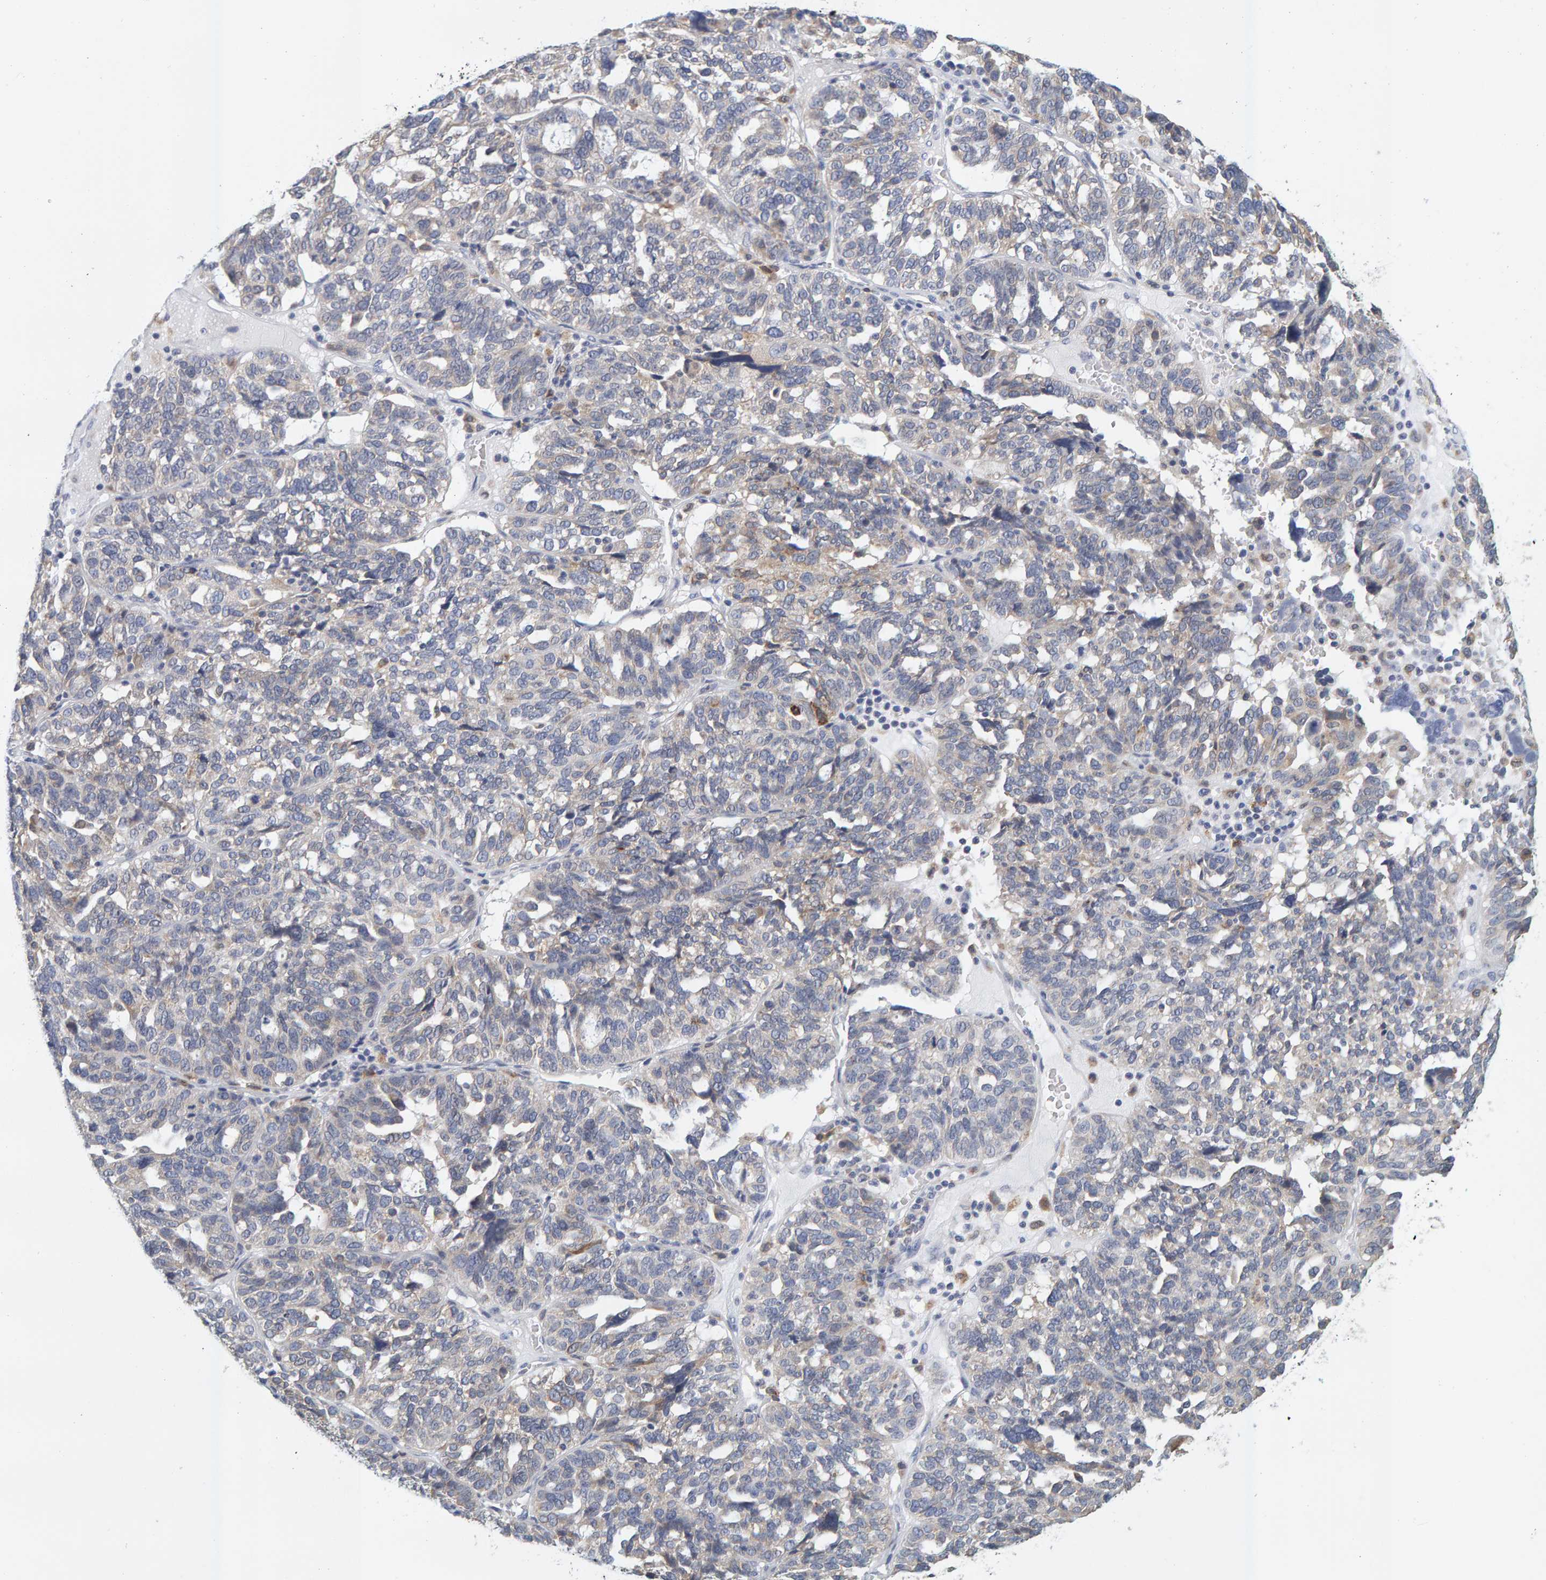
{"staining": {"intensity": "weak", "quantity": "<25%", "location": "cytoplasmic/membranous"}, "tissue": "ovarian cancer", "cell_type": "Tumor cells", "image_type": "cancer", "snomed": [{"axis": "morphology", "description": "Cystadenocarcinoma, serous, NOS"}, {"axis": "topography", "description": "Ovary"}], "caption": "Tumor cells show no significant protein staining in ovarian cancer.", "gene": "SGPL1", "patient": {"sex": "female", "age": 59}}